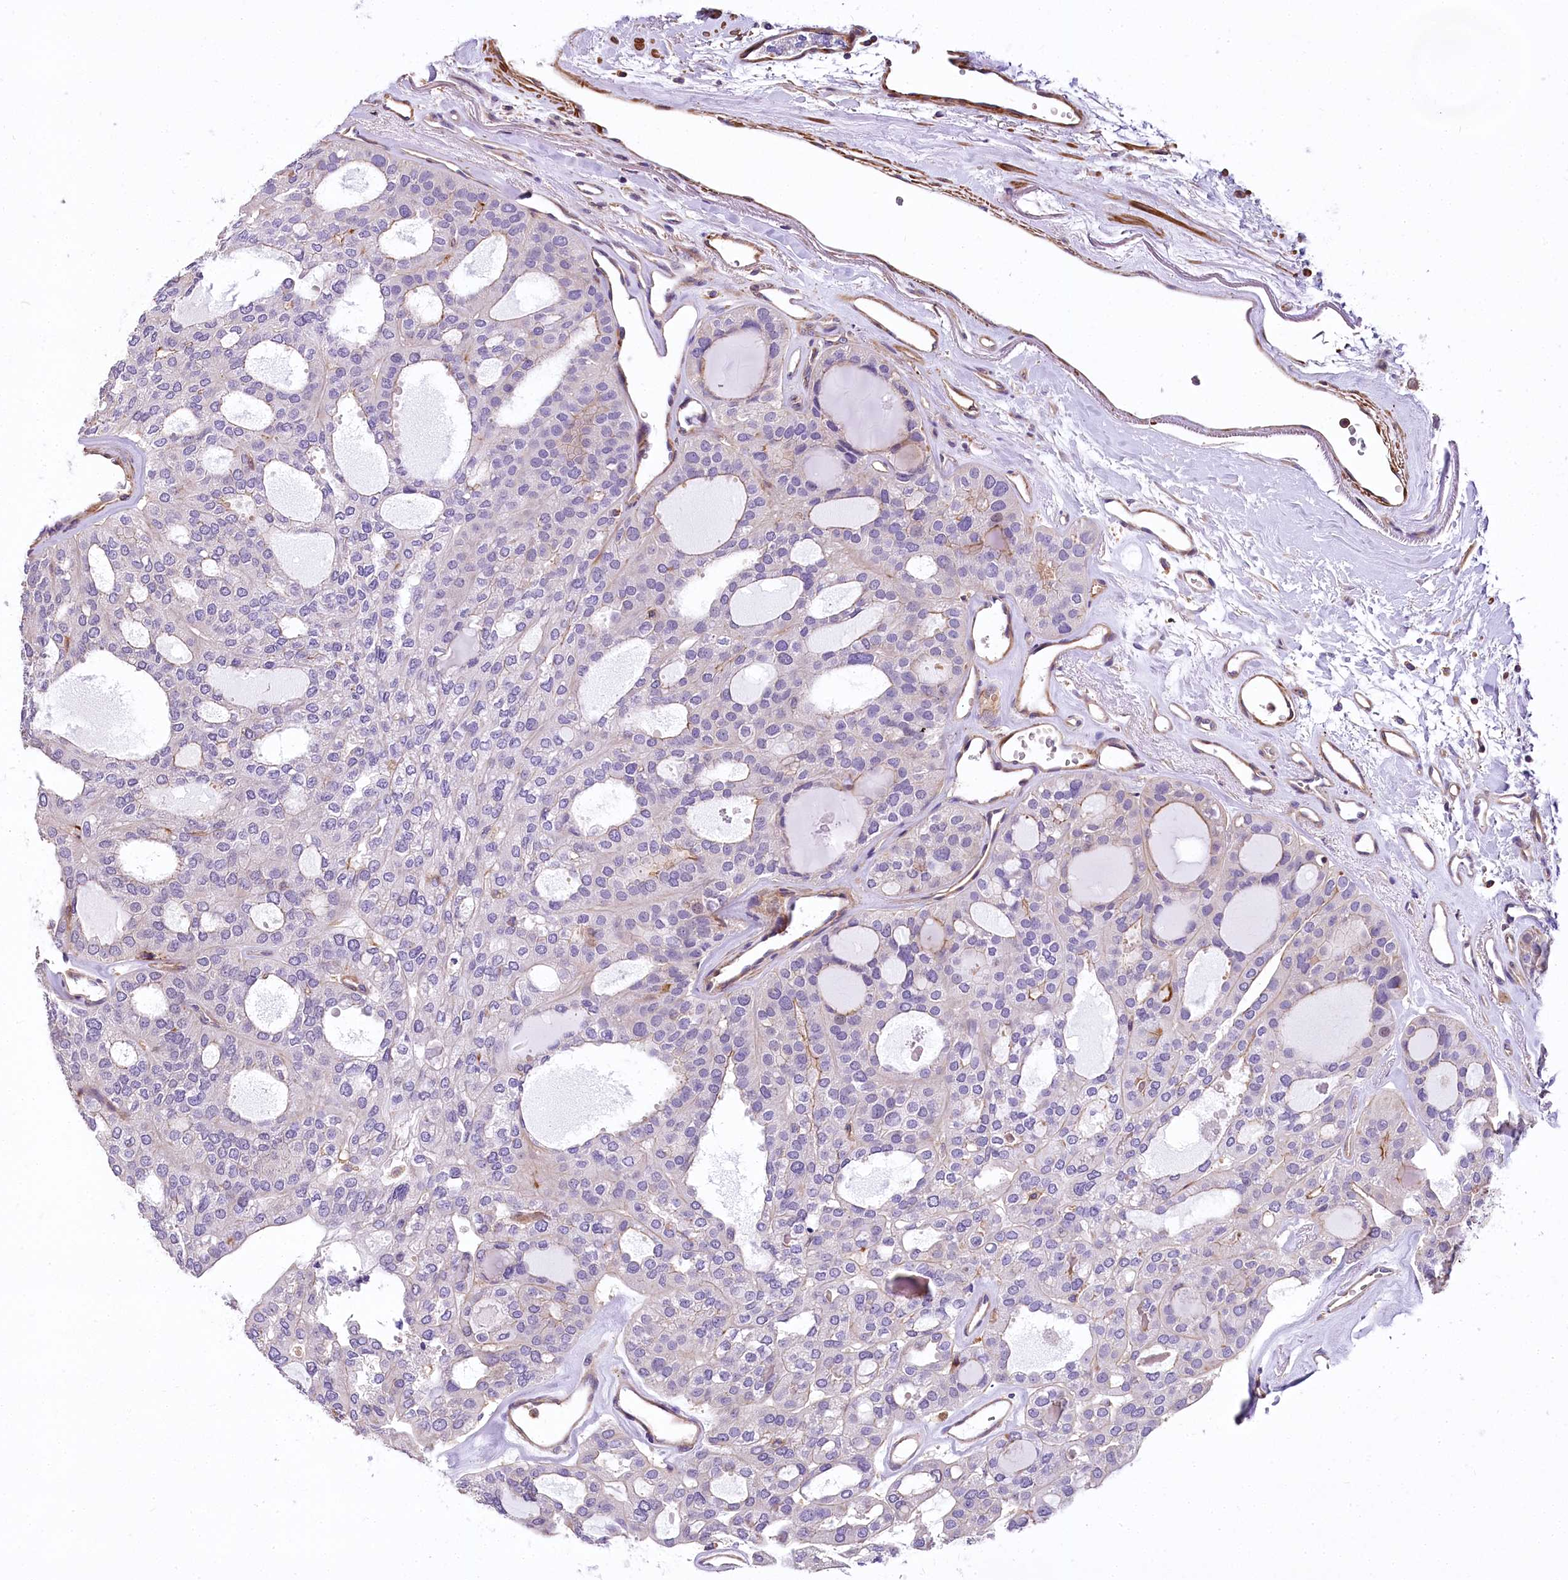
{"staining": {"intensity": "negative", "quantity": "none", "location": "none"}, "tissue": "thyroid cancer", "cell_type": "Tumor cells", "image_type": "cancer", "snomed": [{"axis": "morphology", "description": "Follicular adenoma carcinoma, NOS"}, {"axis": "topography", "description": "Thyroid gland"}], "caption": "Immunohistochemical staining of thyroid cancer reveals no significant expression in tumor cells.", "gene": "DPP3", "patient": {"sex": "male", "age": 75}}